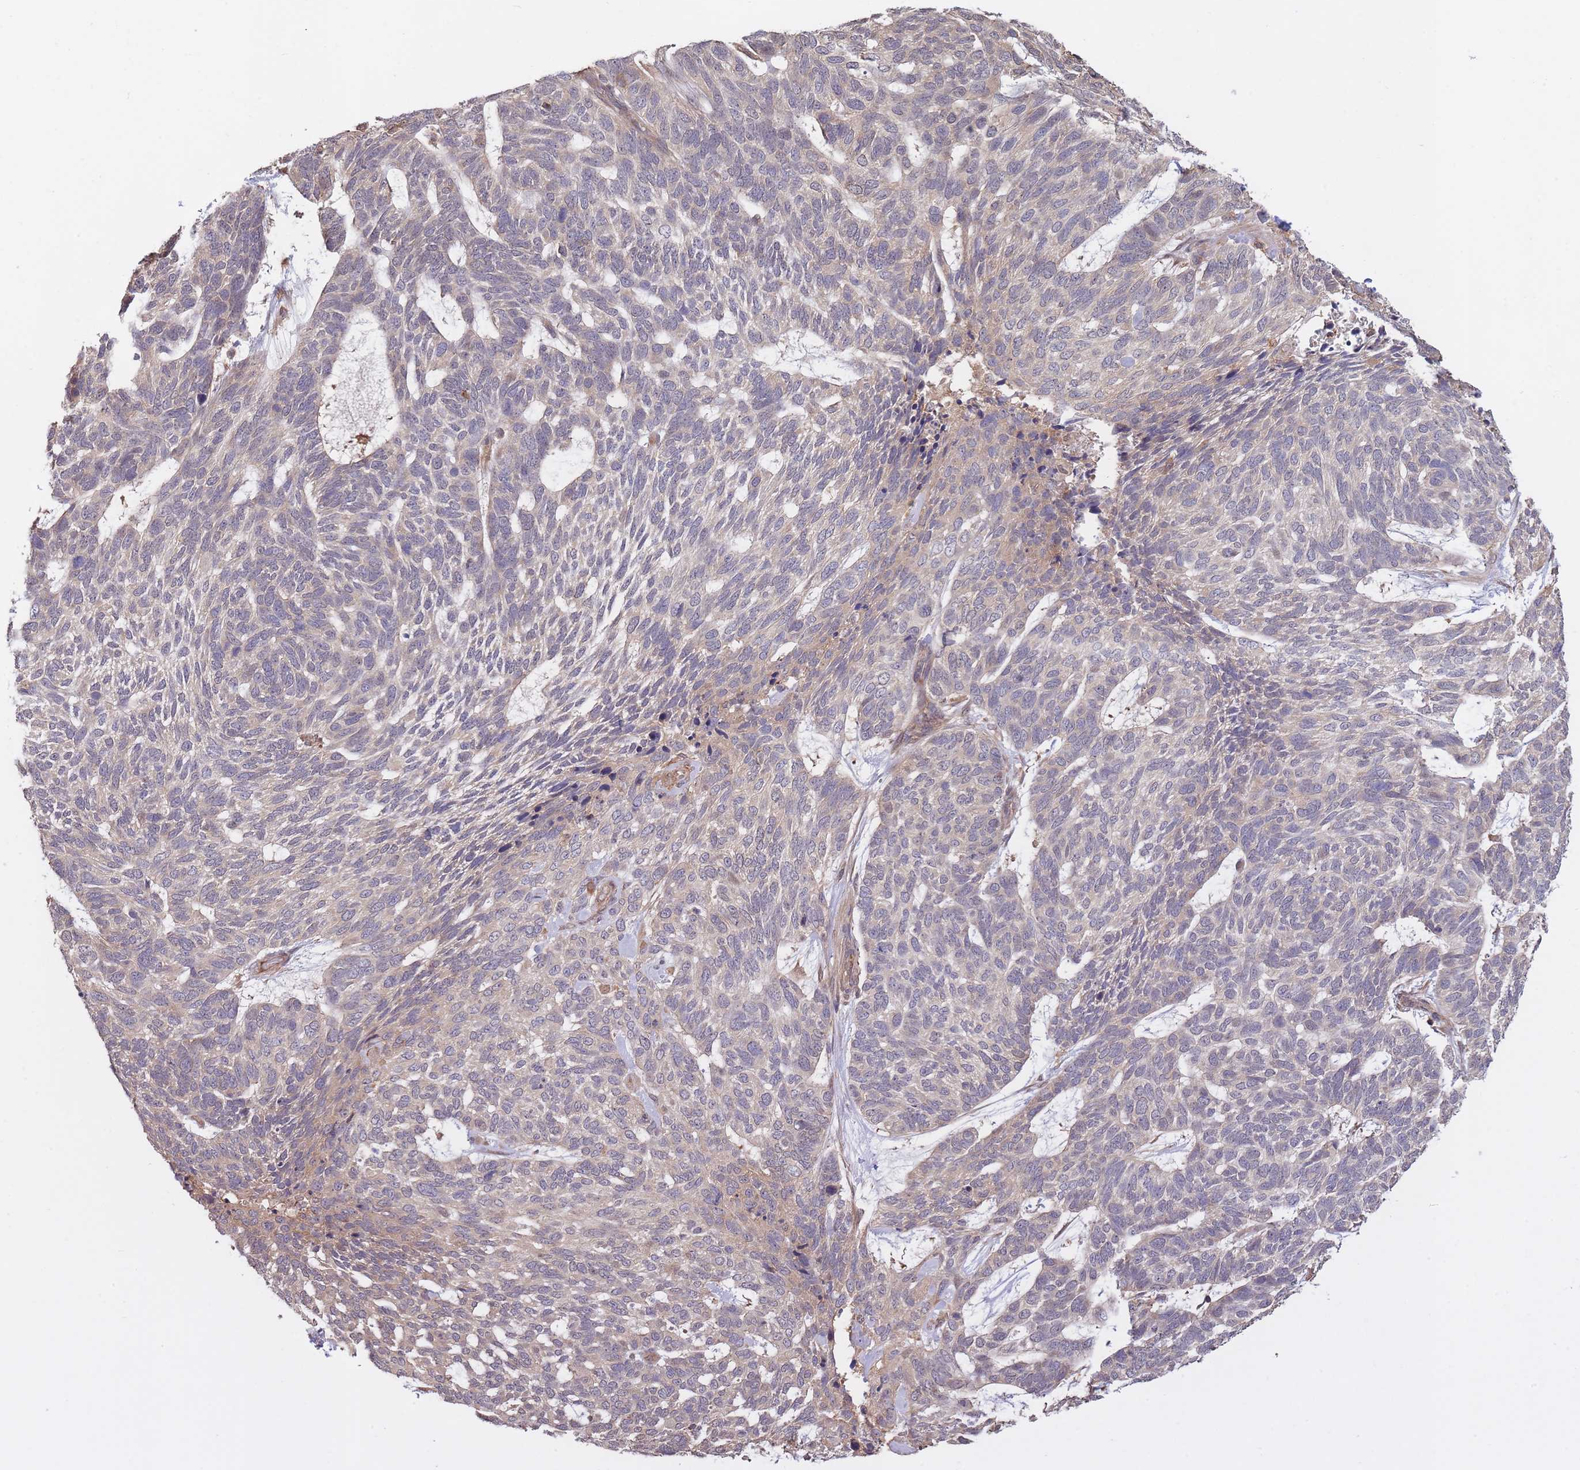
{"staining": {"intensity": "negative", "quantity": "none", "location": "none"}, "tissue": "skin cancer", "cell_type": "Tumor cells", "image_type": "cancer", "snomed": [{"axis": "morphology", "description": "Basal cell carcinoma"}, {"axis": "topography", "description": "Skin"}], "caption": "Tumor cells are negative for brown protein staining in basal cell carcinoma (skin).", "gene": "ZNF304", "patient": {"sex": "female", "age": 65}}